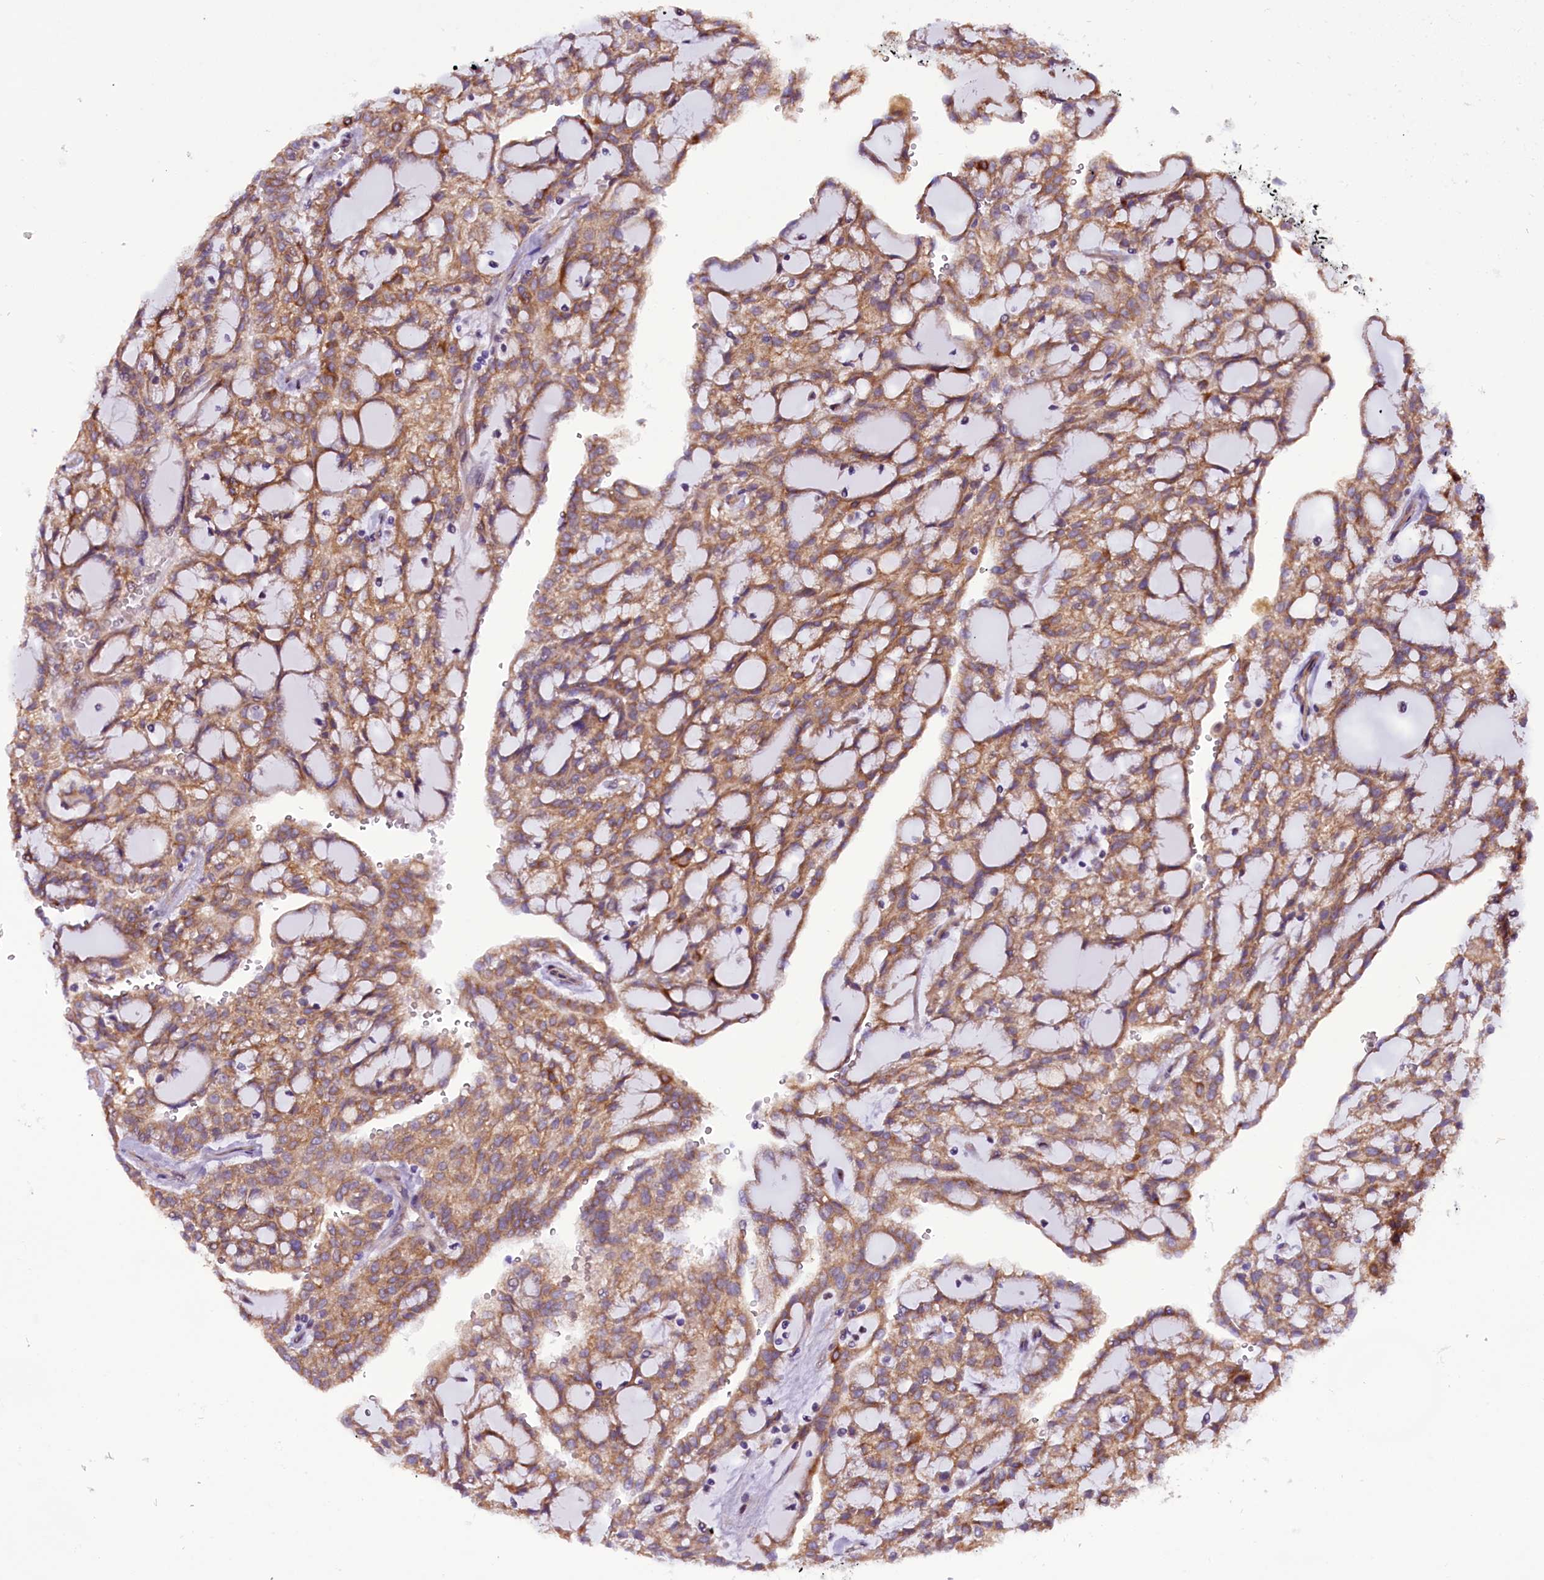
{"staining": {"intensity": "moderate", "quantity": ">75%", "location": "cytoplasmic/membranous"}, "tissue": "renal cancer", "cell_type": "Tumor cells", "image_type": "cancer", "snomed": [{"axis": "morphology", "description": "Adenocarcinoma, NOS"}, {"axis": "topography", "description": "Kidney"}], "caption": "Moderate cytoplasmic/membranous protein staining is identified in approximately >75% of tumor cells in renal cancer (adenocarcinoma).", "gene": "UACA", "patient": {"sex": "male", "age": 63}}